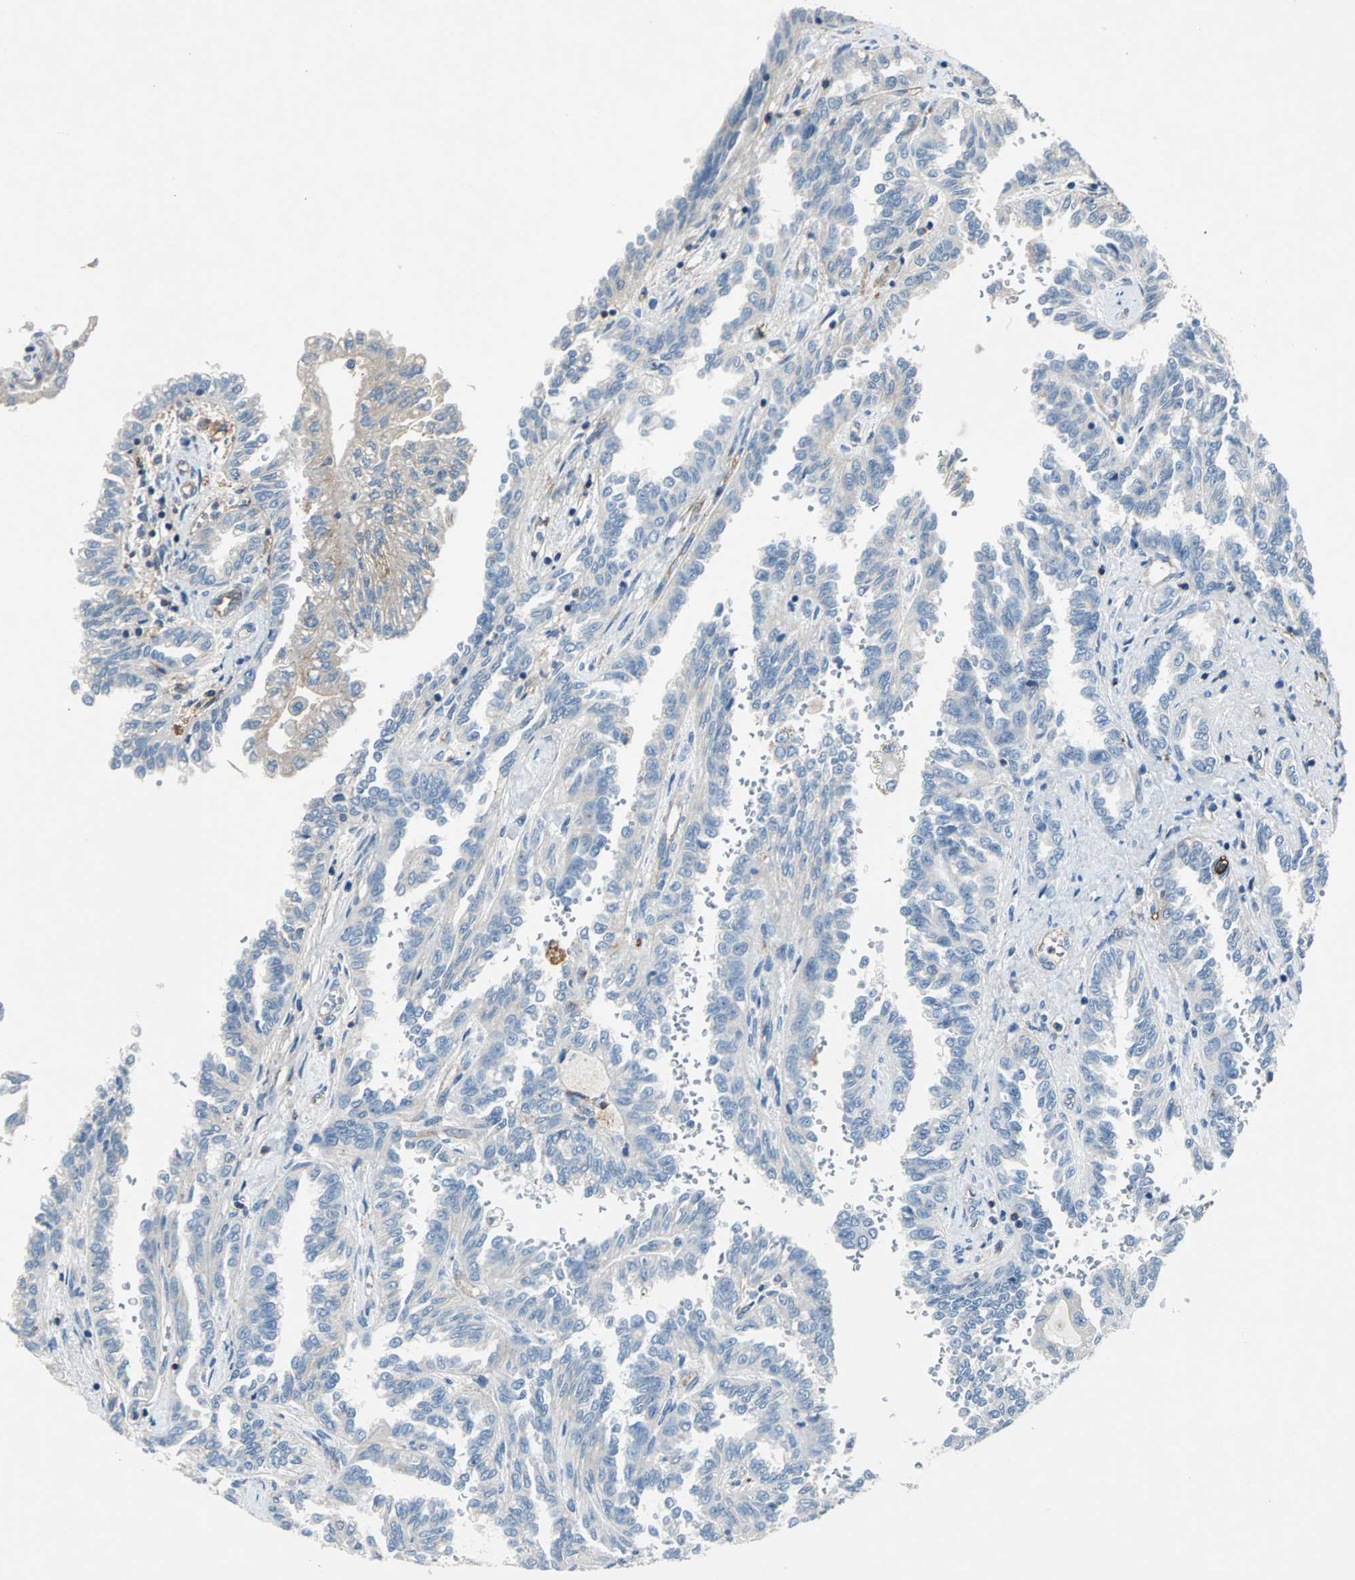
{"staining": {"intensity": "weak", "quantity": "25%-75%", "location": "cytoplasmic/membranous"}, "tissue": "renal cancer", "cell_type": "Tumor cells", "image_type": "cancer", "snomed": [{"axis": "morphology", "description": "Inflammation, NOS"}, {"axis": "morphology", "description": "Adenocarcinoma, NOS"}, {"axis": "topography", "description": "Kidney"}], "caption": "The photomicrograph shows staining of renal cancer, revealing weak cytoplasmic/membranous protein staining (brown color) within tumor cells. (Brightfield microscopy of DAB IHC at high magnification).", "gene": "RPS13", "patient": {"sex": "male", "age": 68}}